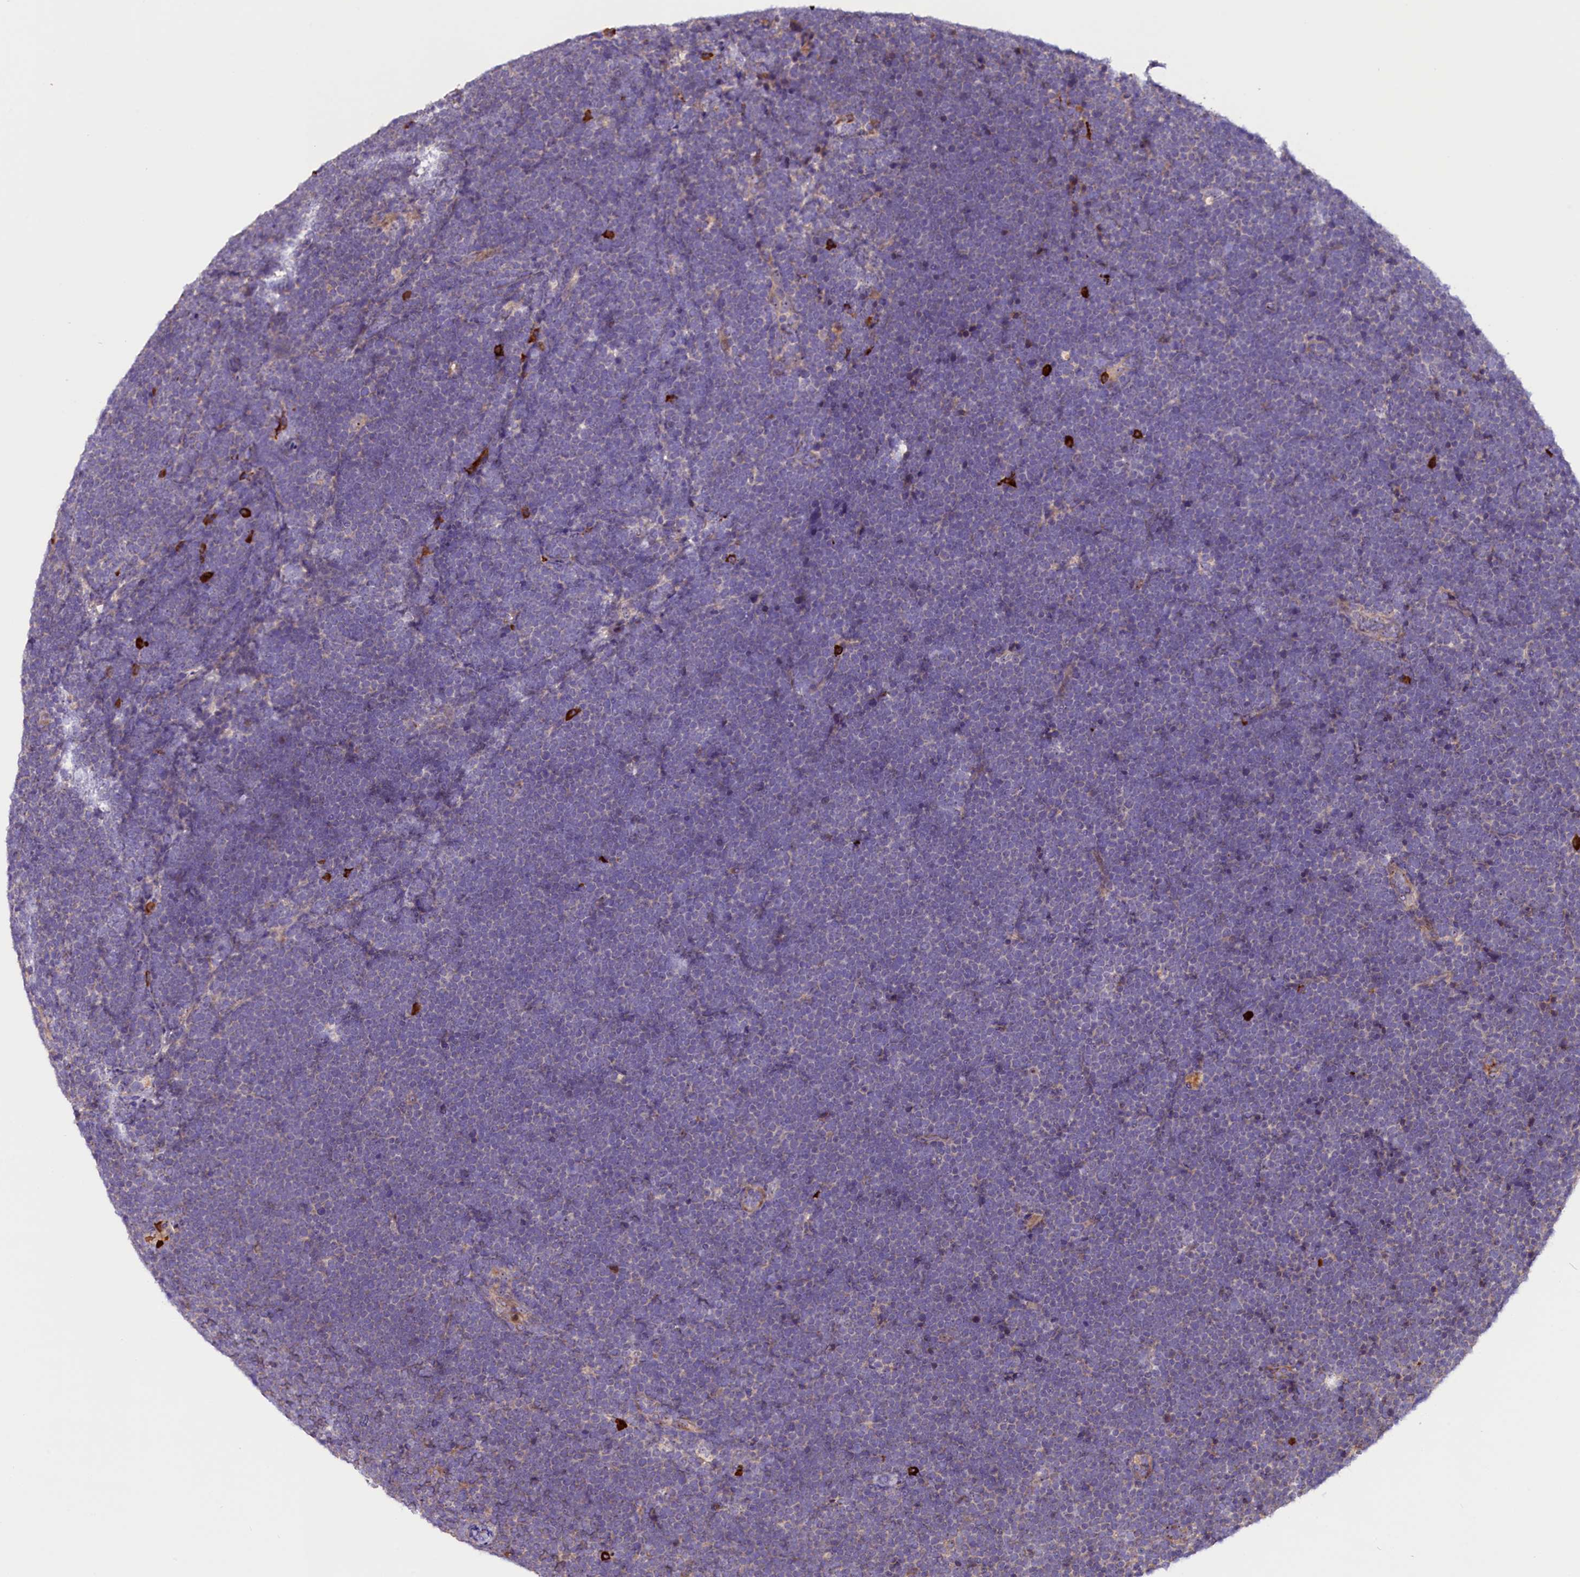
{"staining": {"intensity": "negative", "quantity": "none", "location": "none"}, "tissue": "lymphoma", "cell_type": "Tumor cells", "image_type": "cancer", "snomed": [{"axis": "morphology", "description": "Malignant lymphoma, non-Hodgkin's type, High grade"}, {"axis": "topography", "description": "Lymph node"}], "caption": "High magnification brightfield microscopy of high-grade malignant lymphoma, non-Hodgkin's type stained with DAB (brown) and counterstained with hematoxylin (blue): tumor cells show no significant positivity. Nuclei are stained in blue.", "gene": "FRY", "patient": {"sex": "male", "age": 13}}